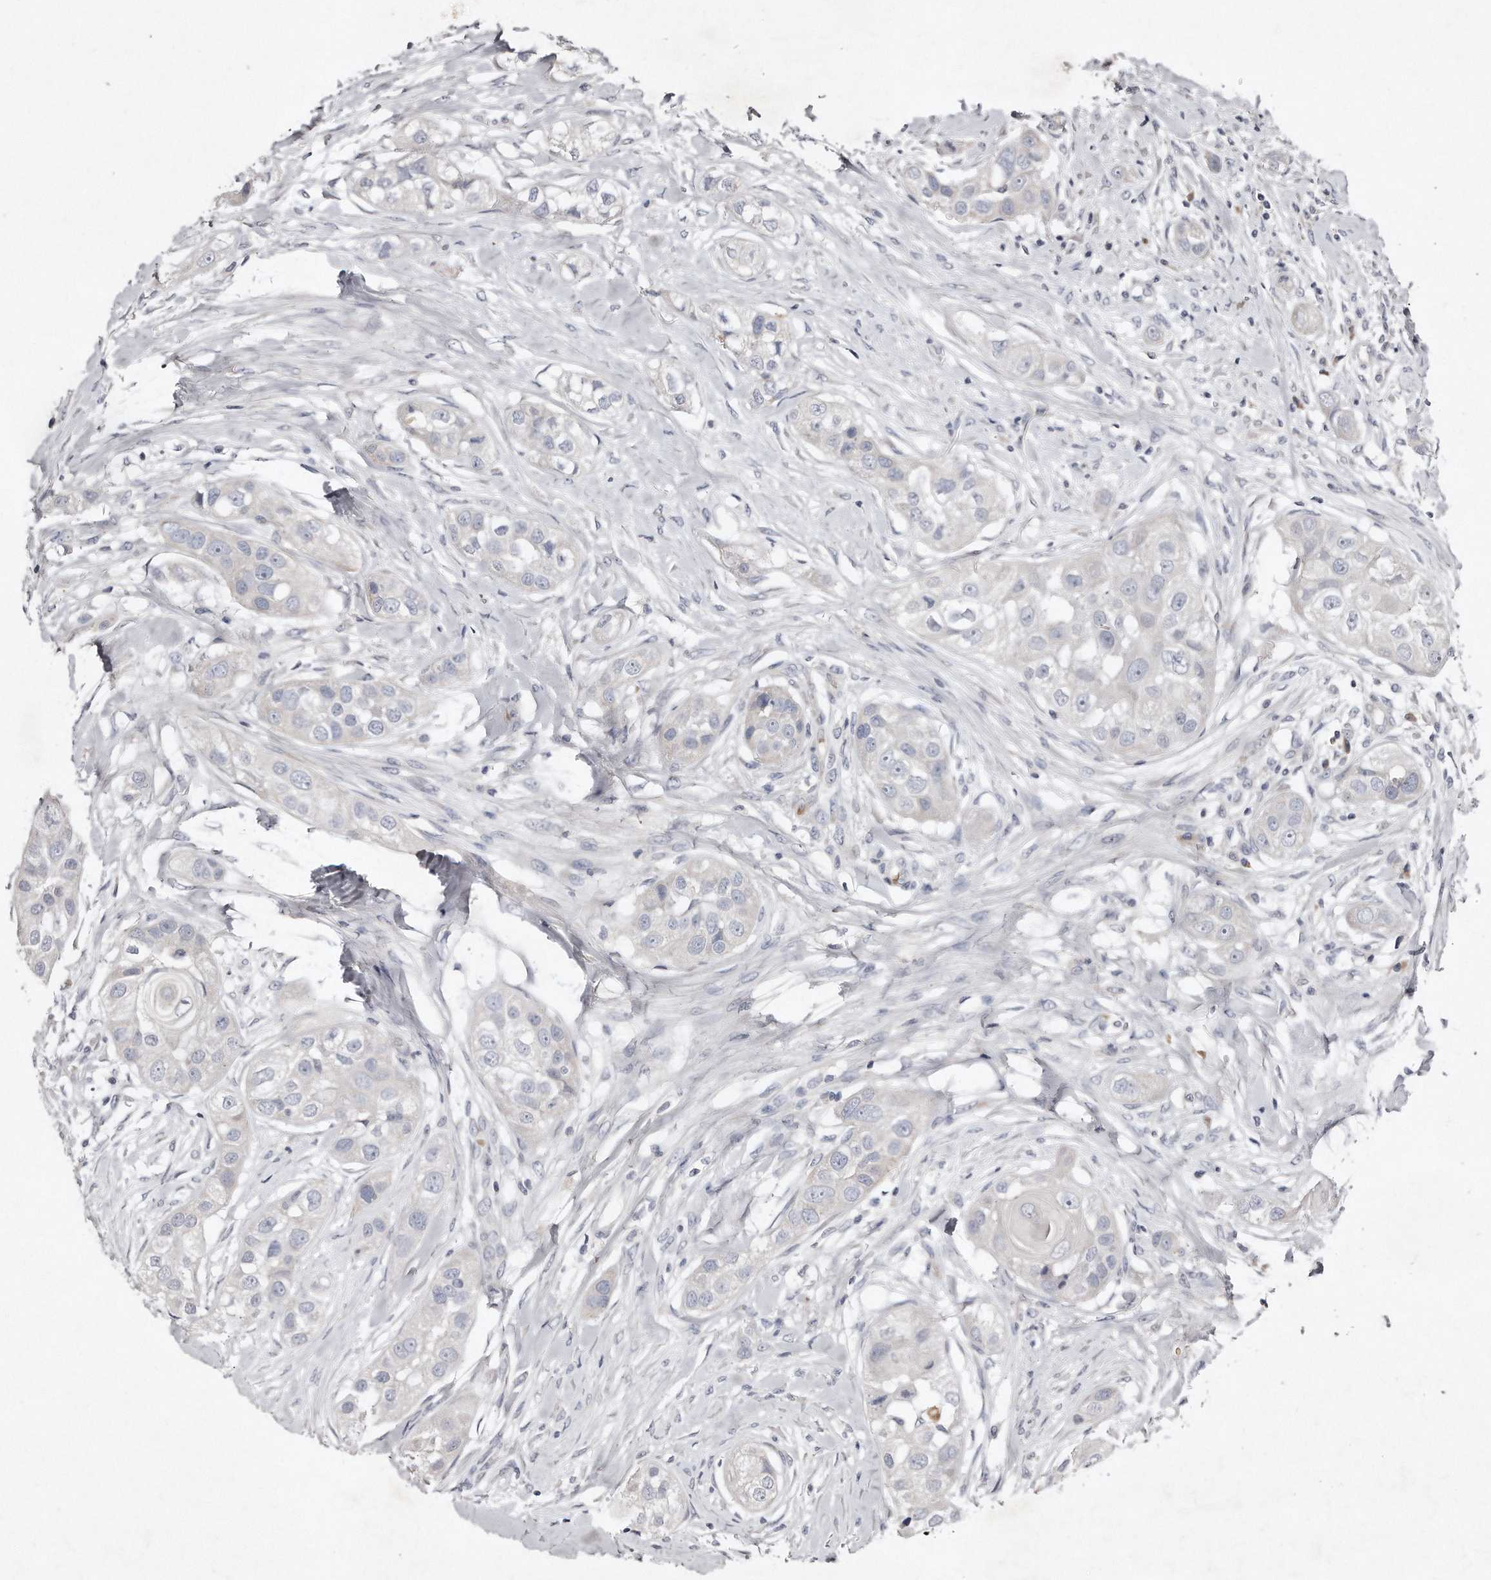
{"staining": {"intensity": "negative", "quantity": "none", "location": "none"}, "tissue": "head and neck cancer", "cell_type": "Tumor cells", "image_type": "cancer", "snomed": [{"axis": "morphology", "description": "Normal tissue, NOS"}, {"axis": "morphology", "description": "Squamous cell carcinoma, NOS"}, {"axis": "topography", "description": "Skeletal muscle"}, {"axis": "topography", "description": "Head-Neck"}], "caption": "High power microscopy image of an immunohistochemistry (IHC) histopathology image of head and neck cancer (squamous cell carcinoma), revealing no significant staining in tumor cells.", "gene": "TECR", "patient": {"sex": "male", "age": 51}}